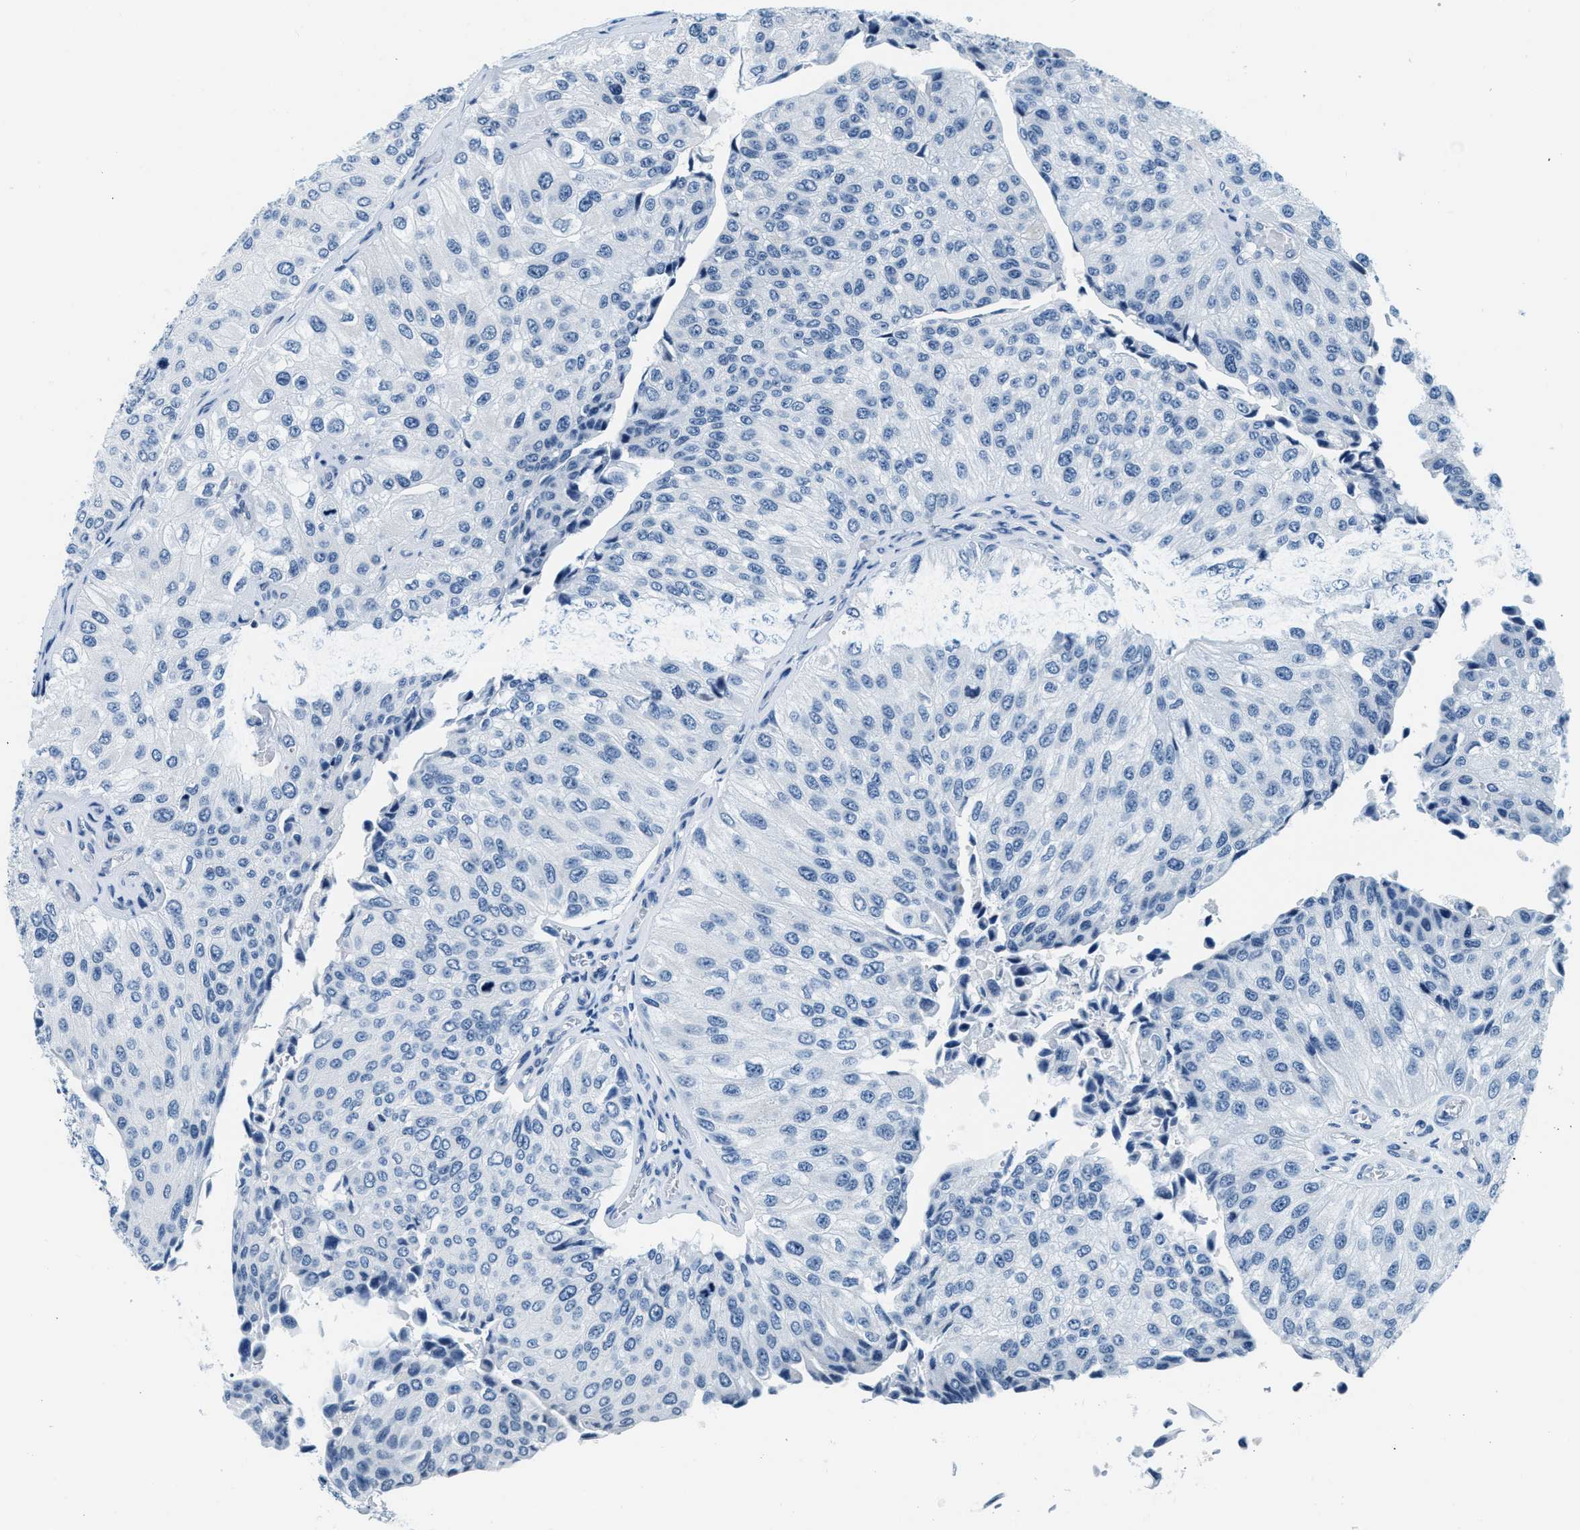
{"staining": {"intensity": "negative", "quantity": "none", "location": "none"}, "tissue": "urothelial cancer", "cell_type": "Tumor cells", "image_type": "cancer", "snomed": [{"axis": "morphology", "description": "Urothelial carcinoma, High grade"}, {"axis": "topography", "description": "Kidney"}, {"axis": "topography", "description": "Urinary bladder"}], "caption": "Immunohistochemistry (IHC) image of neoplastic tissue: human urothelial cancer stained with DAB (3,3'-diaminobenzidine) shows no significant protein positivity in tumor cells. The staining is performed using DAB brown chromogen with nuclei counter-stained in using hematoxylin.", "gene": "CA4", "patient": {"sex": "male", "age": 77}}